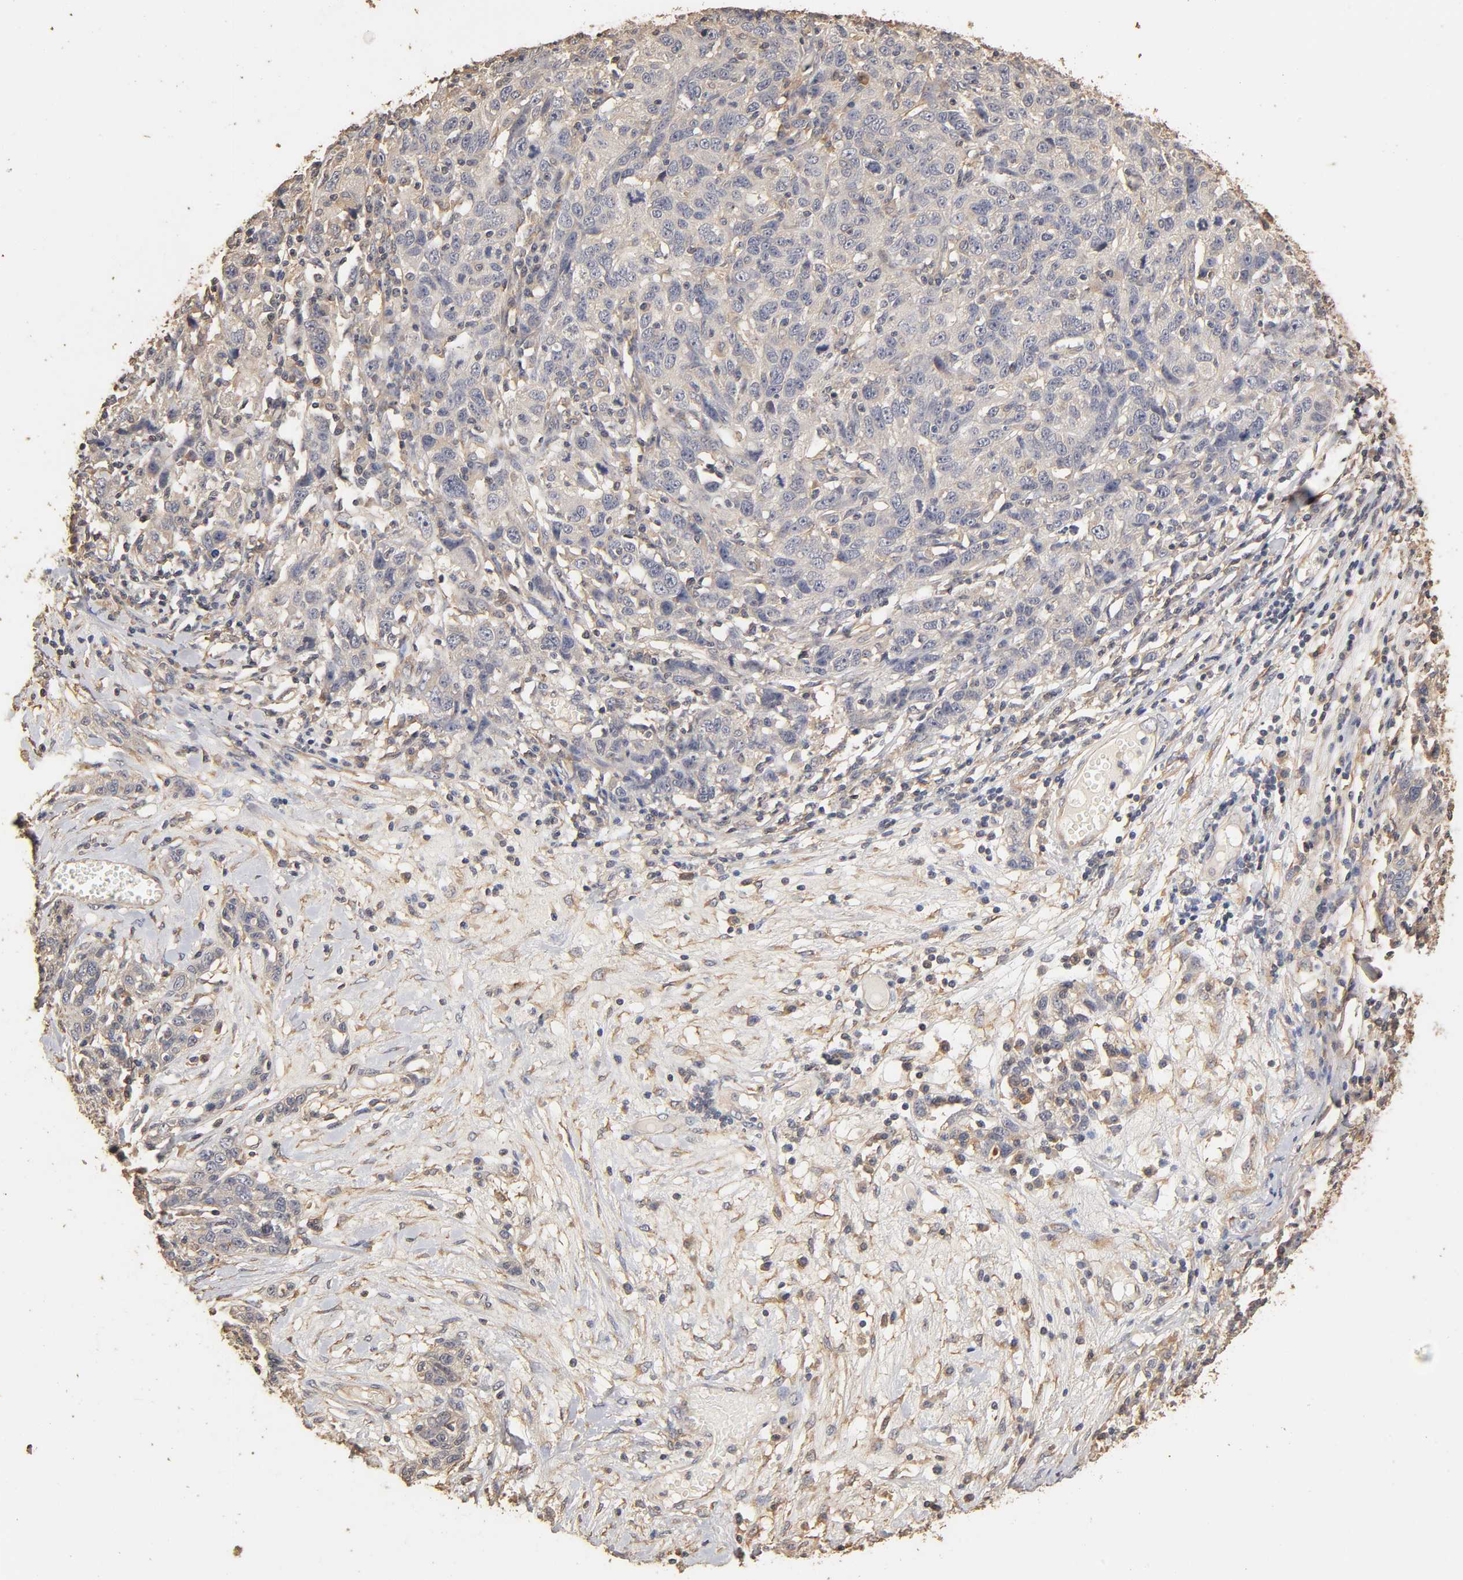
{"staining": {"intensity": "negative", "quantity": "none", "location": "none"}, "tissue": "ovarian cancer", "cell_type": "Tumor cells", "image_type": "cancer", "snomed": [{"axis": "morphology", "description": "Cystadenocarcinoma, serous, NOS"}, {"axis": "topography", "description": "Ovary"}], "caption": "Tumor cells are negative for brown protein staining in ovarian serous cystadenocarcinoma. (Immunohistochemistry, brightfield microscopy, high magnification).", "gene": "VSIG4", "patient": {"sex": "female", "age": 71}}